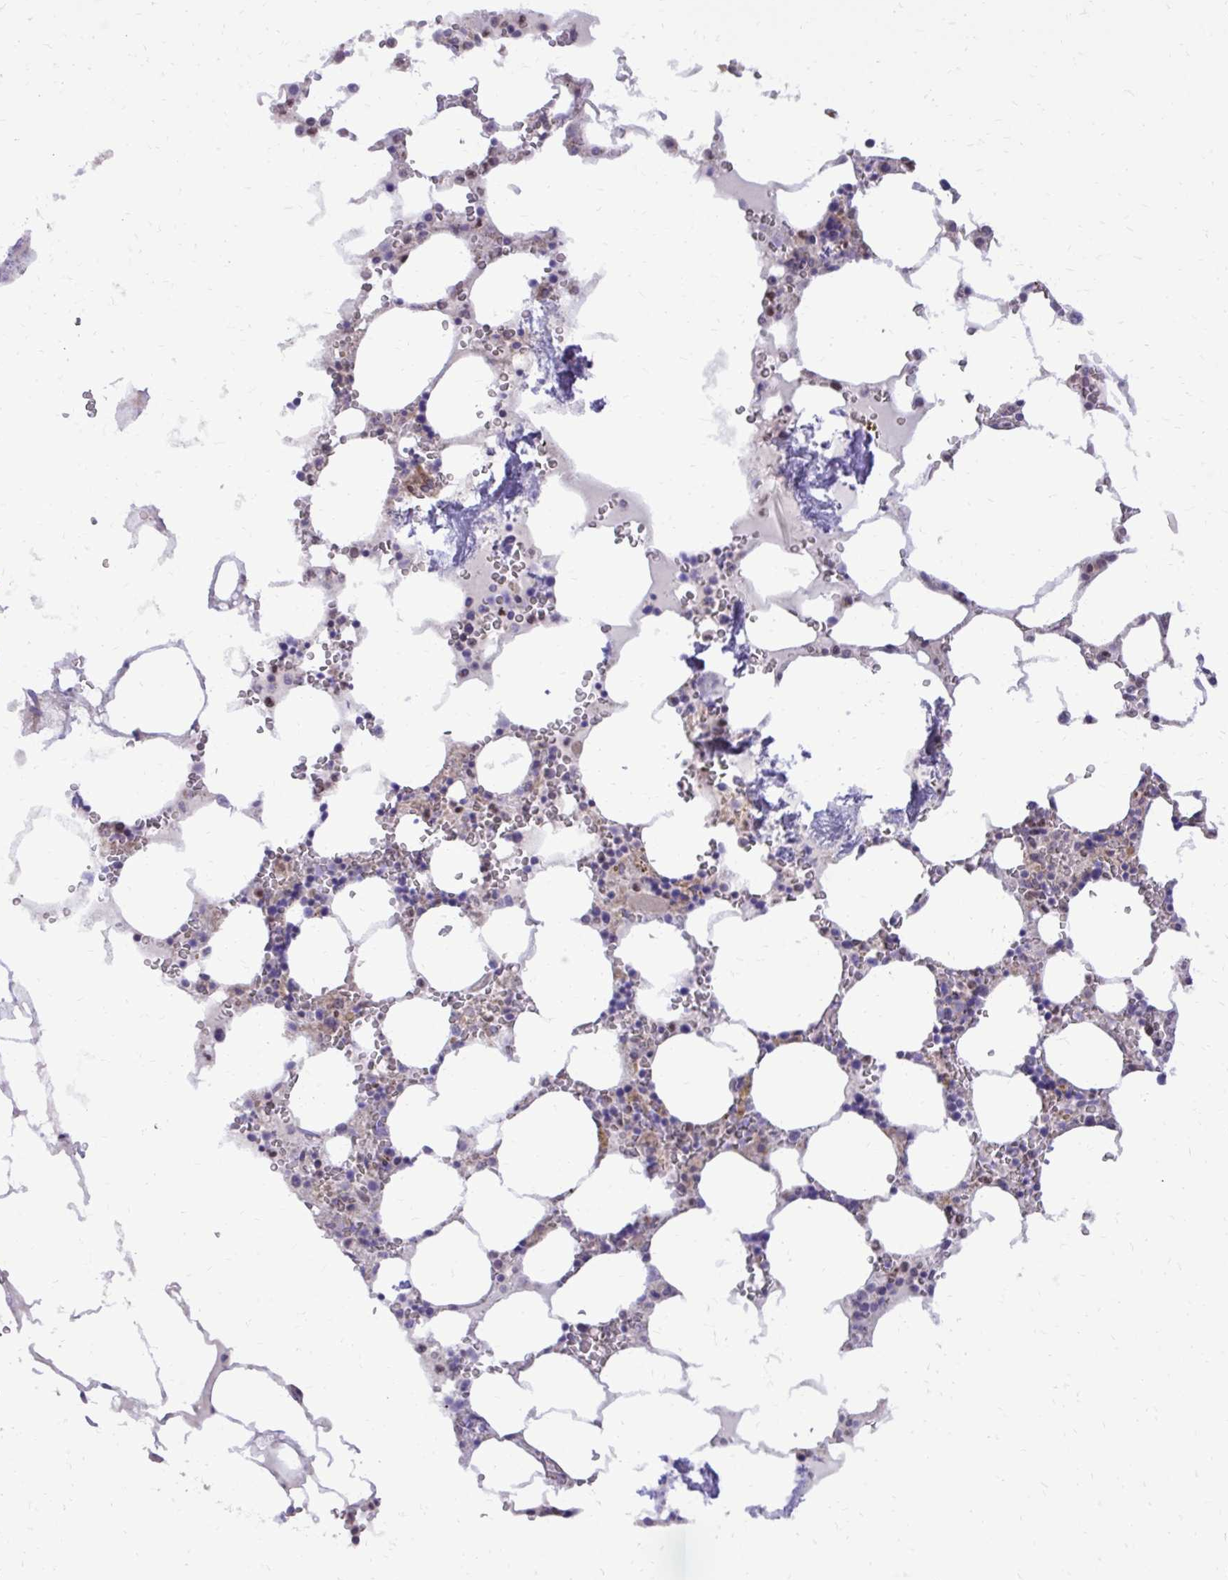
{"staining": {"intensity": "weak", "quantity": "<25%", "location": "cytoplasmic/membranous"}, "tissue": "bone marrow", "cell_type": "Hematopoietic cells", "image_type": "normal", "snomed": [{"axis": "morphology", "description": "Normal tissue, NOS"}, {"axis": "topography", "description": "Bone marrow"}], "caption": "IHC photomicrograph of normal human bone marrow stained for a protein (brown), which exhibits no expression in hematopoietic cells.", "gene": "ABCC3", "patient": {"sex": "male", "age": 64}}